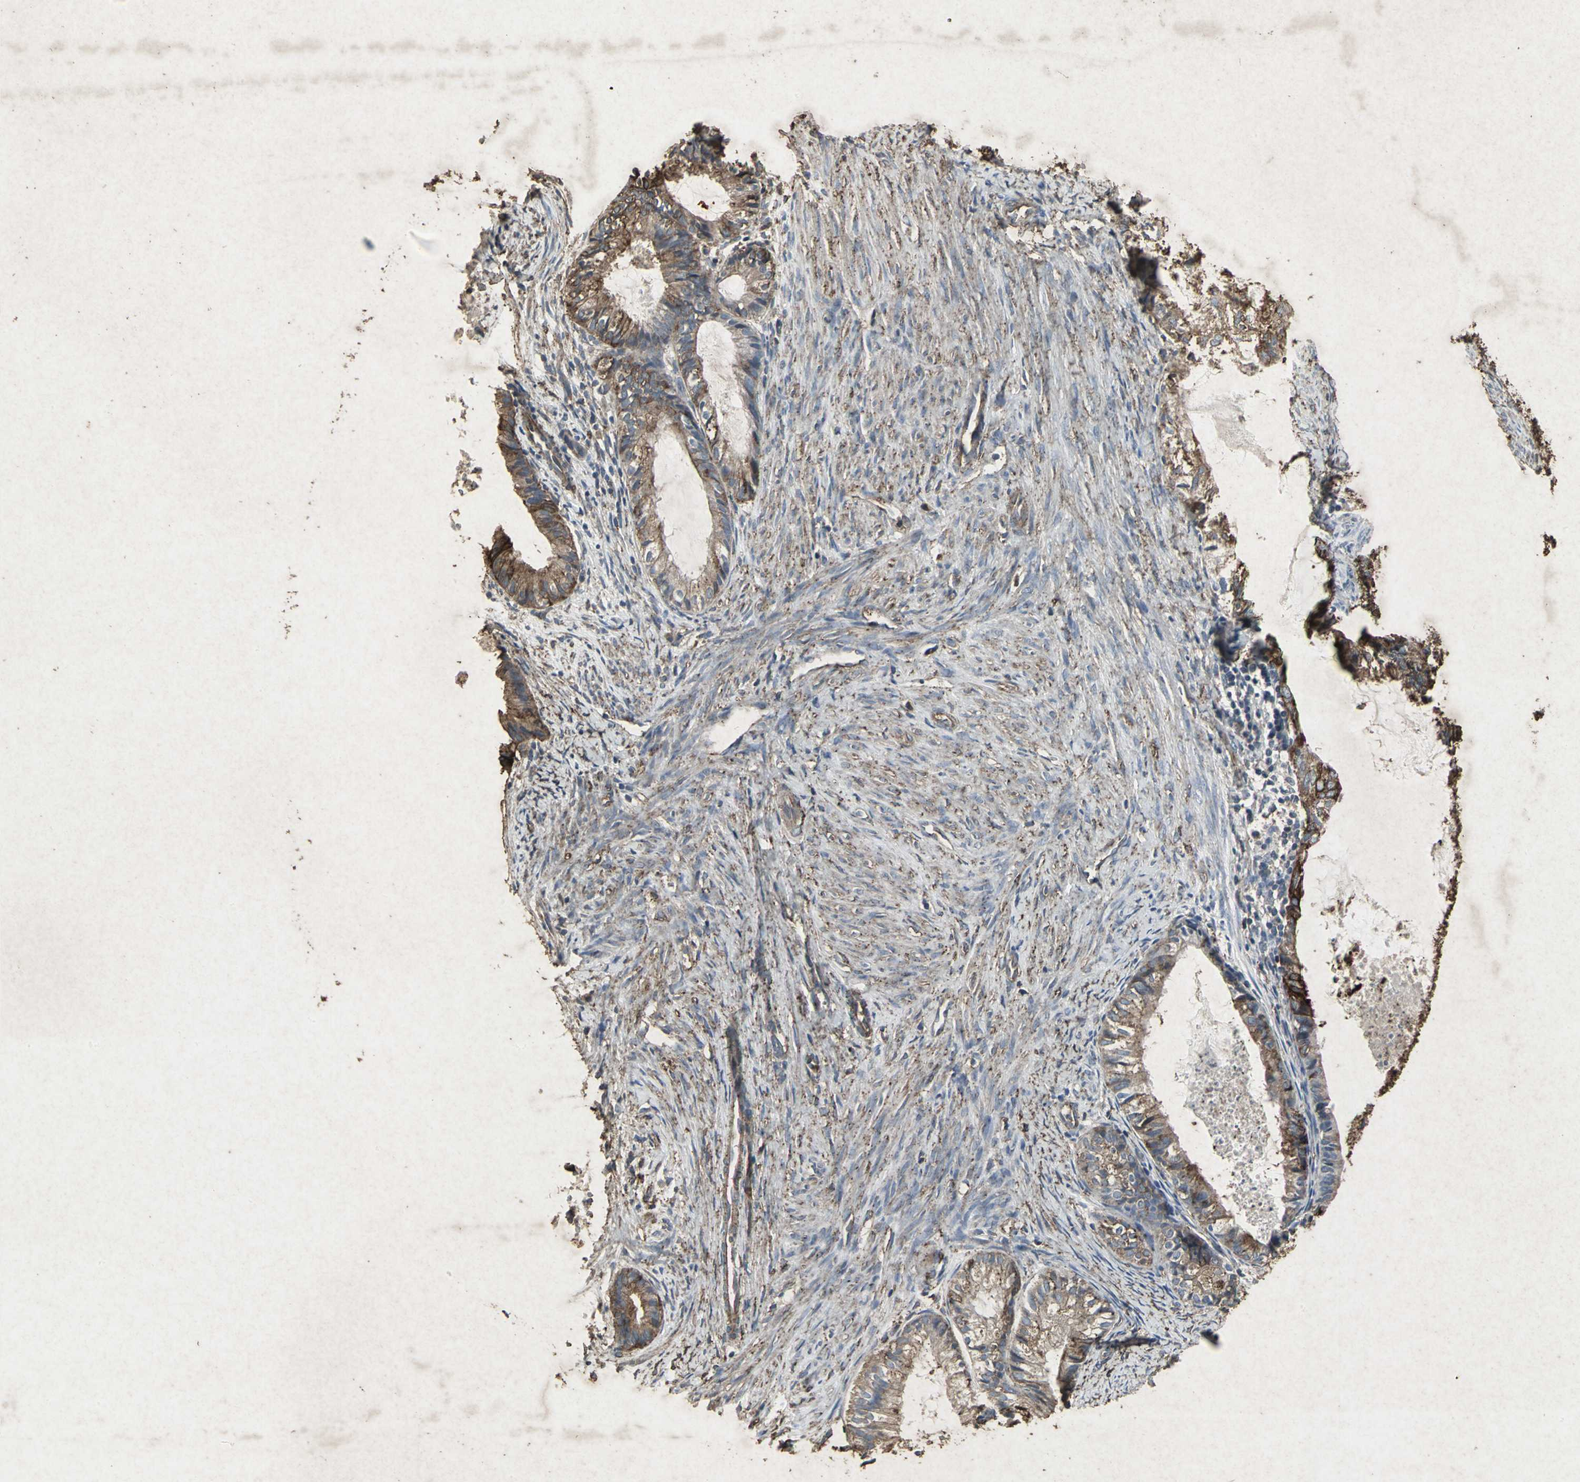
{"staining": {"intensity": "strong", "quantity": ">75%", "location": "cytoplasmic/membranous"}, "tissue": "cervical cancer", "cell_type": "Tumor cells", "image_type": "cancer", "snomed": [{"axis": "morphology", "description": "Normal tissue, NOS"}, {"axis": "morphology", "description": "Adenocarcinoma, NOS"}, {"axis": "topography", "description": "Cervix"}, {"axis": "topography", "description": "Endometrium"}], "caption": "Protein staining demonstrates strong cytoplasmic/membranous expression in approximately >75% of tumor cells in adenocarcinoma (cervical). (brown staining indicates protein expression, while blue staining denotes nuclei).", "gene": "CCR9", "patient": {"sex": "female", "age": 86}}